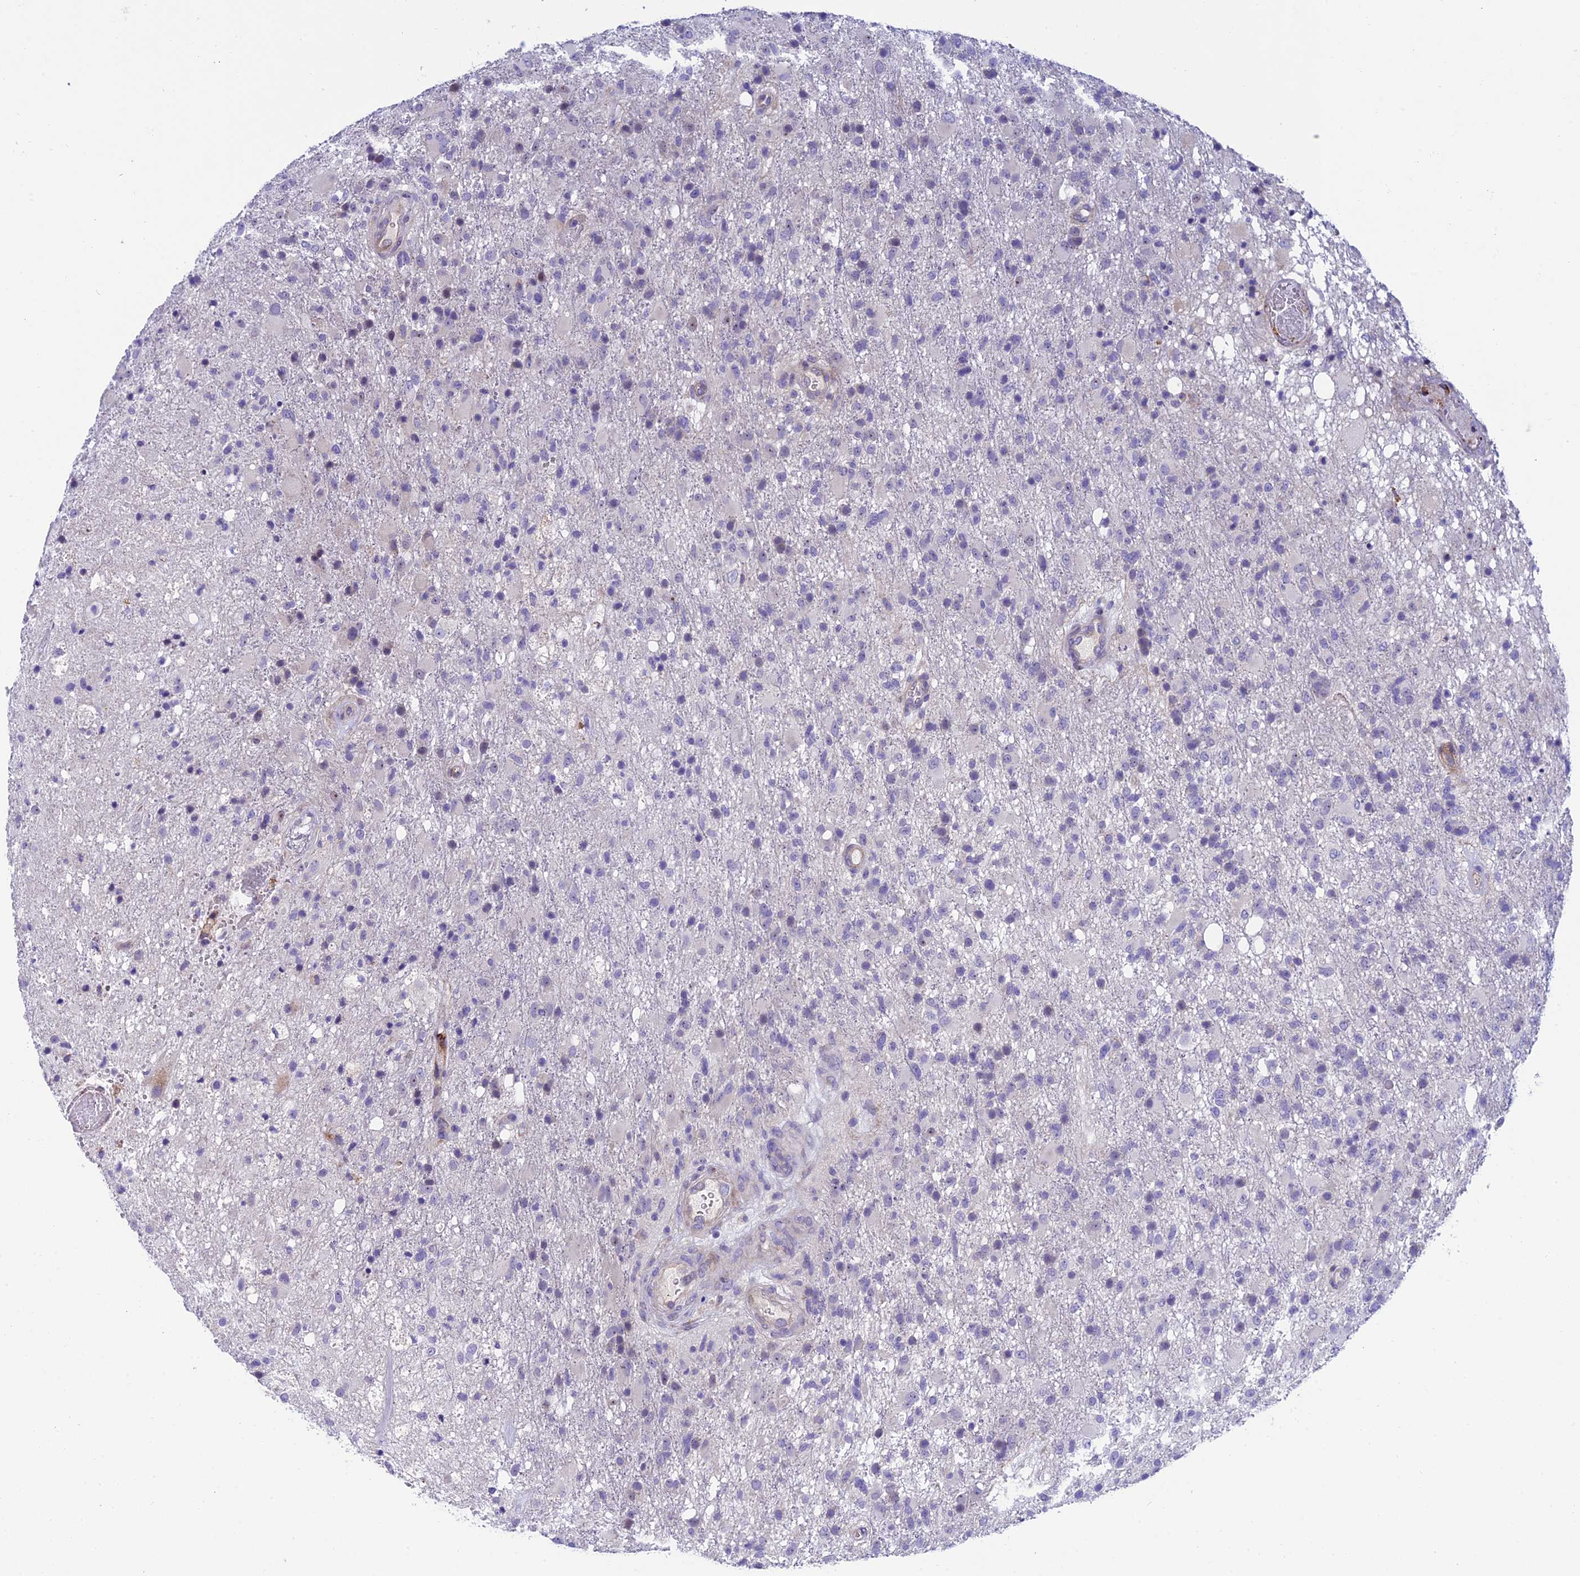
{"staining": {"intensity": "negative", "quantity": "none", "location": "none"}, "tissue": "glioma", "cell_type": "Tumor cells", "image_type": "cancer", "snomed": [{"axis": "morphology", "description": "Glioma, malignant, High grade"}, {"axis": "topography", "description": "Brain"}], "caption": "Tumor cells are negative for brown protein staining in malignant glioma (high-grade).", "gene": "MACIR", "patient": {"sex": "female", "age": 74}}